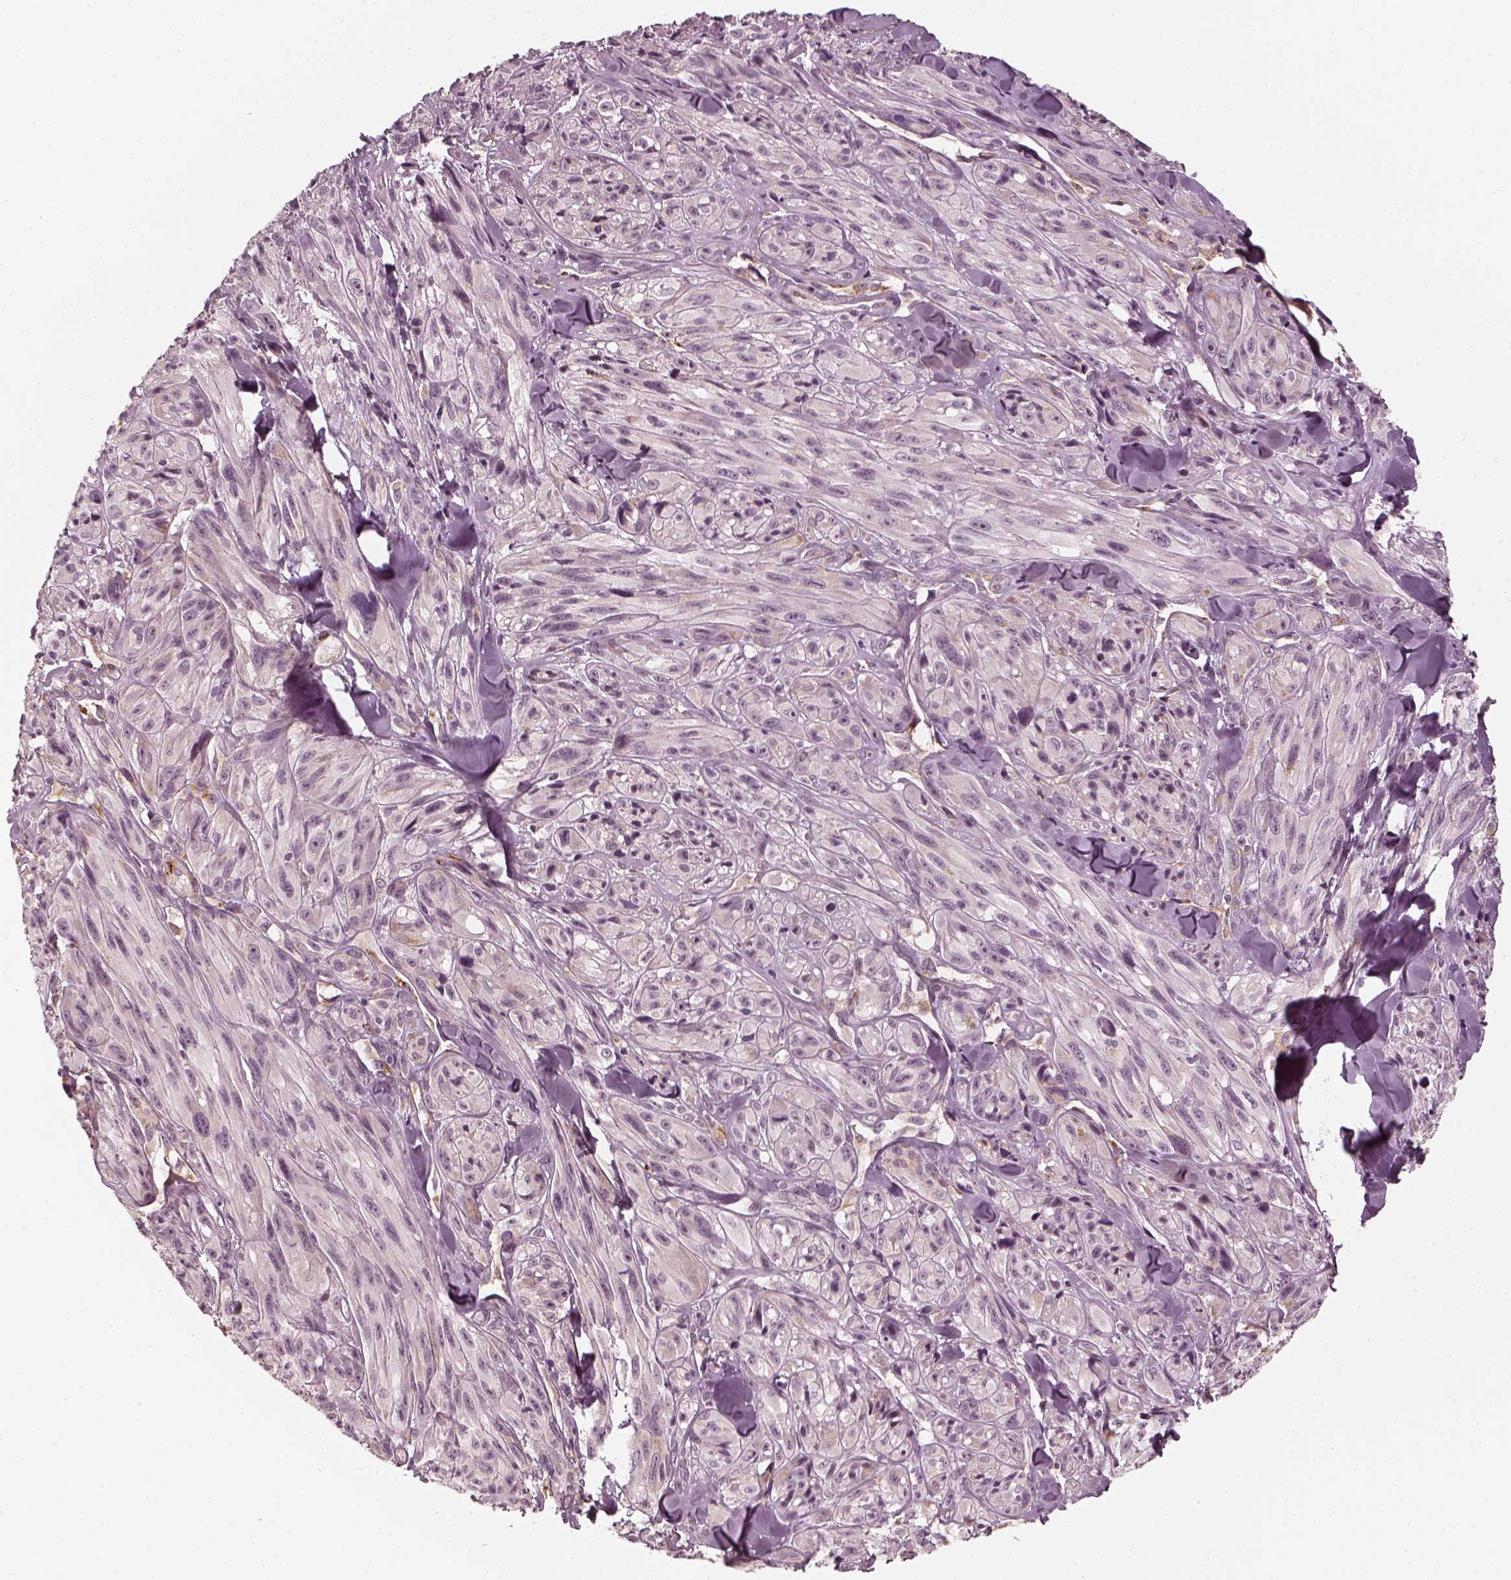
{"staining": {"intensity": "negative", "quantity": "none", "location": "none"}, "tissue": "melanoma", "cell_type": "Tumor cells", "image_type": "cancer", "snomed": [{"axis": "morphology", "description": "Malignant melanoma, NOS"}, {"axis": "topography", "description": "Skin"}], "caption": "A histopathology image of malignant melanoma stained for a protein demonstrates no brown staining in tumor cells.", "gene": "LAMB2", "patient": {"sex": "male", "age": 67}}